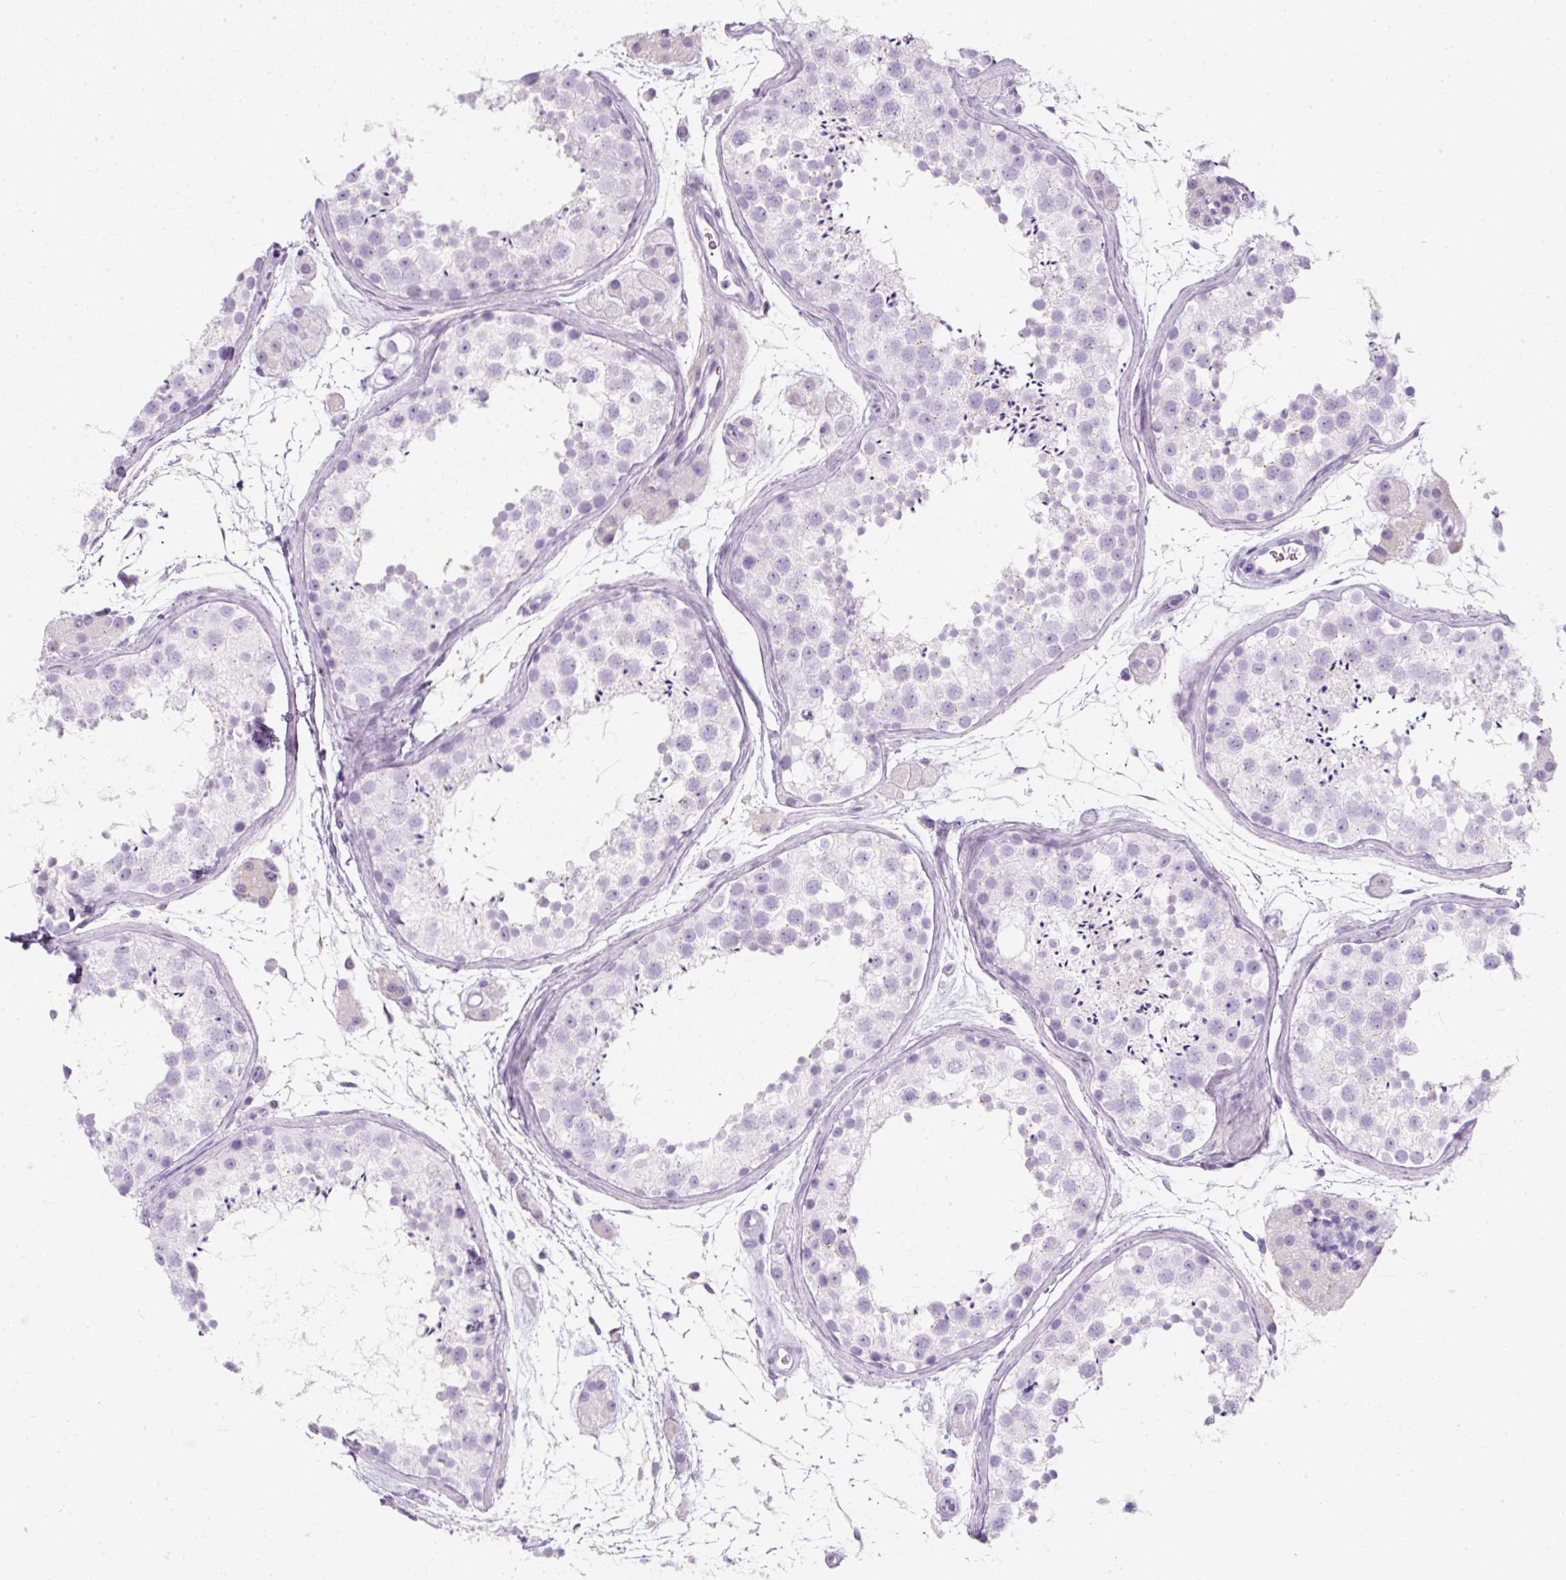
{"staining": {"intensity": "negative", "quantity": "none", "location": "none"}, "tissue": "testis", "cell_type": "Cells in seminiferous ducts", "image_type": "normal", "snomed": [{"axis": "morphology", "description": "Normal tissue, NOS"}, {"axis": "topography", "description": "Testis"}], "caption": "A high-resolution histopathology image shows IHC staining of benign testis, which exhibits no significant staining in cells in seminiferous ducts. (Immunohistochemistry, brightfield microscopy, high magnification).", "gene": "ENSG00000288796", "patient": {"sex": "male", "age": 41}}